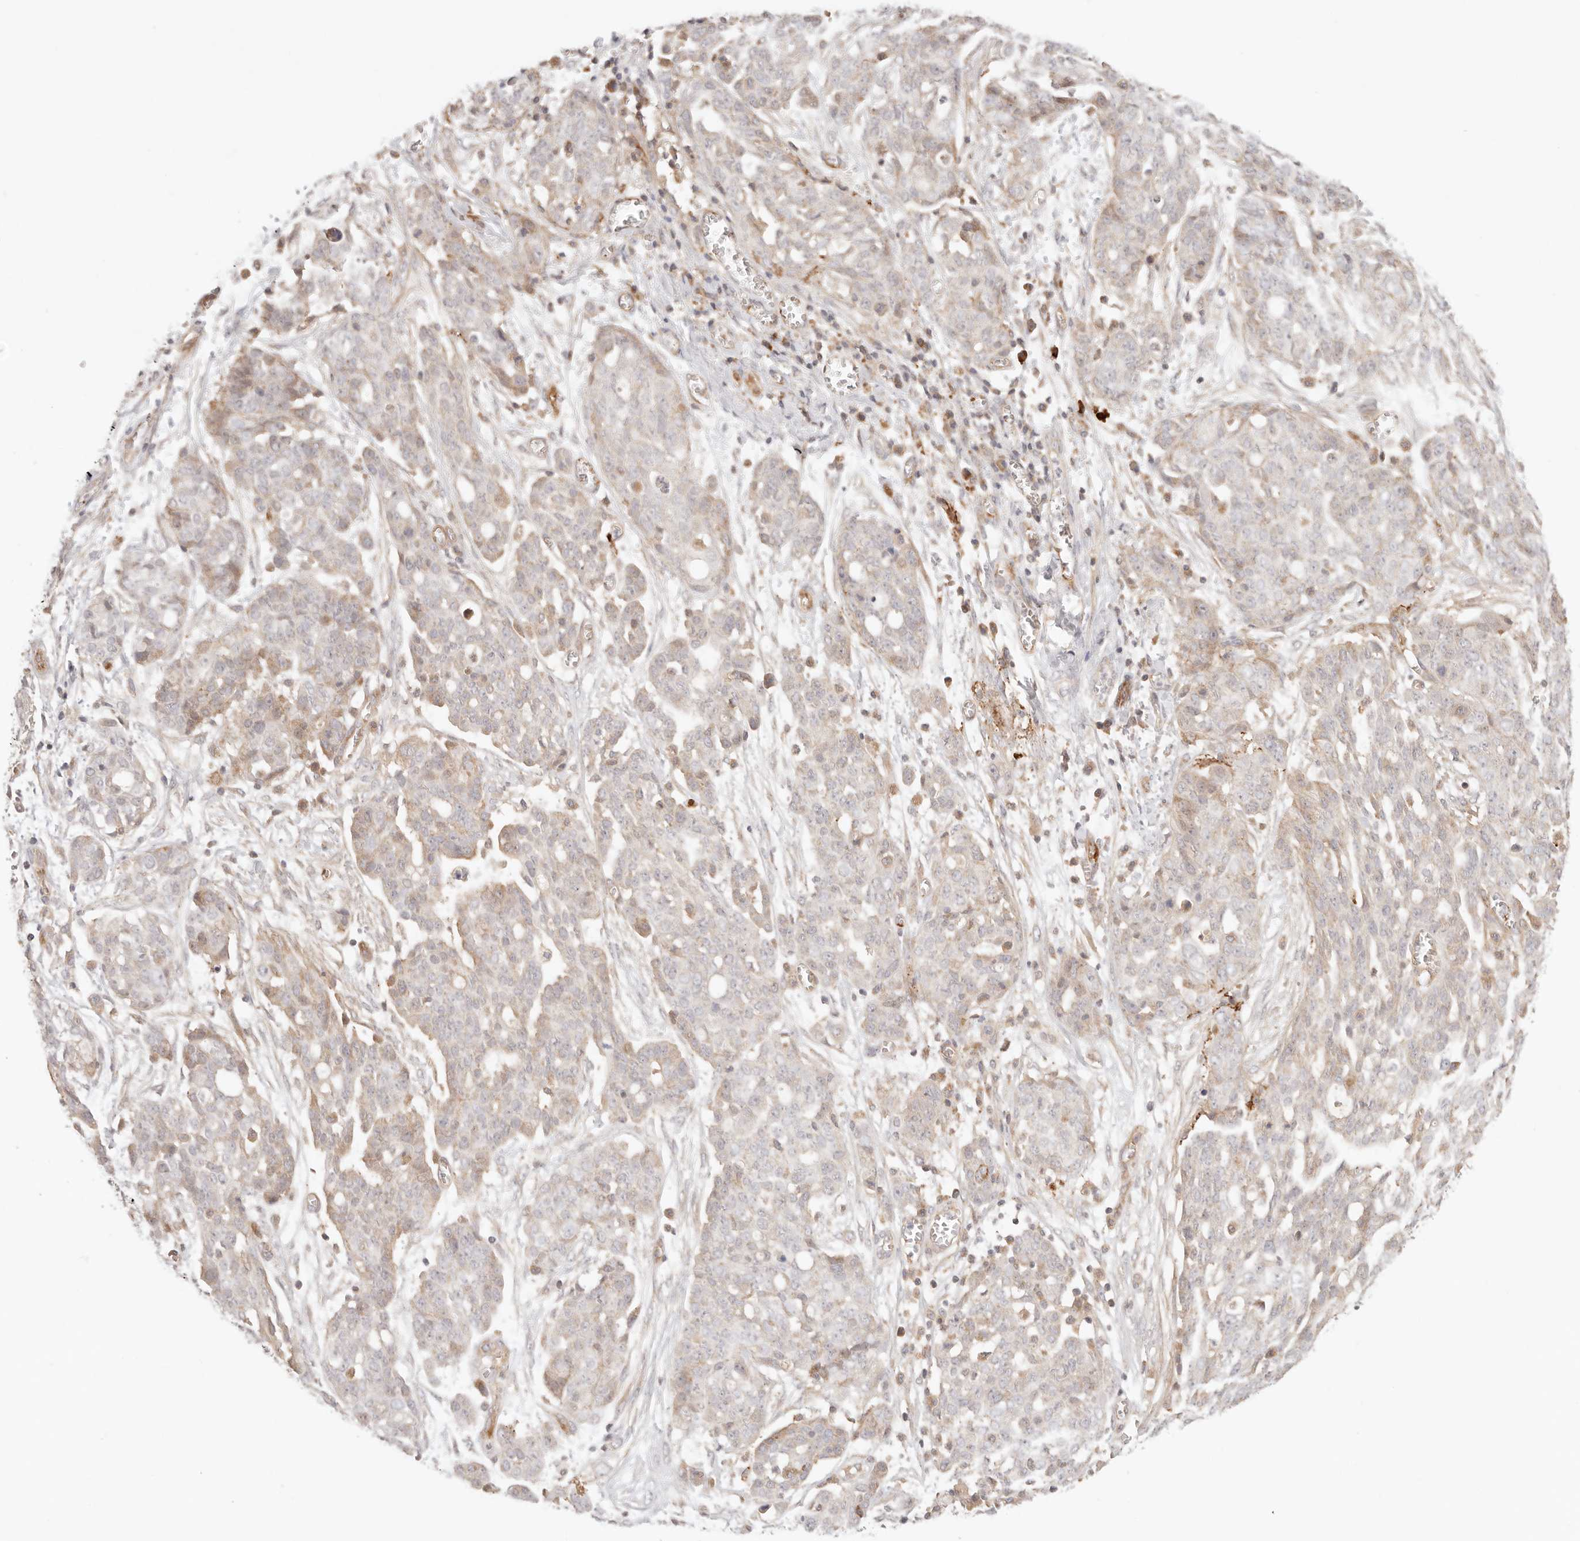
{"staining": {"intensity": "moderate", "quantity": "25%-75%", "location": "cytoplasmic/membranous"}, "tissue": "ovarian cancer", "cell_type": "Tumor cells", "image_type": "cancer", "snomed": [{"axis": "morphology", "description": "Cystadenocarcinoma, serous, NOS"}, {"axis": "topography", "description": "Soft tissue"}, {"axis": "topography", "description": "Ovary"}], "caption": "Immunohistochemical staining of ovarian serous cystadenocarcinoma exhibits medium levels of moderate cytoplasmic/membranous staining in about 25%-75% of tumor cells.", "gene": "IL1R2", "patient": {"sex": "female", "age": 57}}